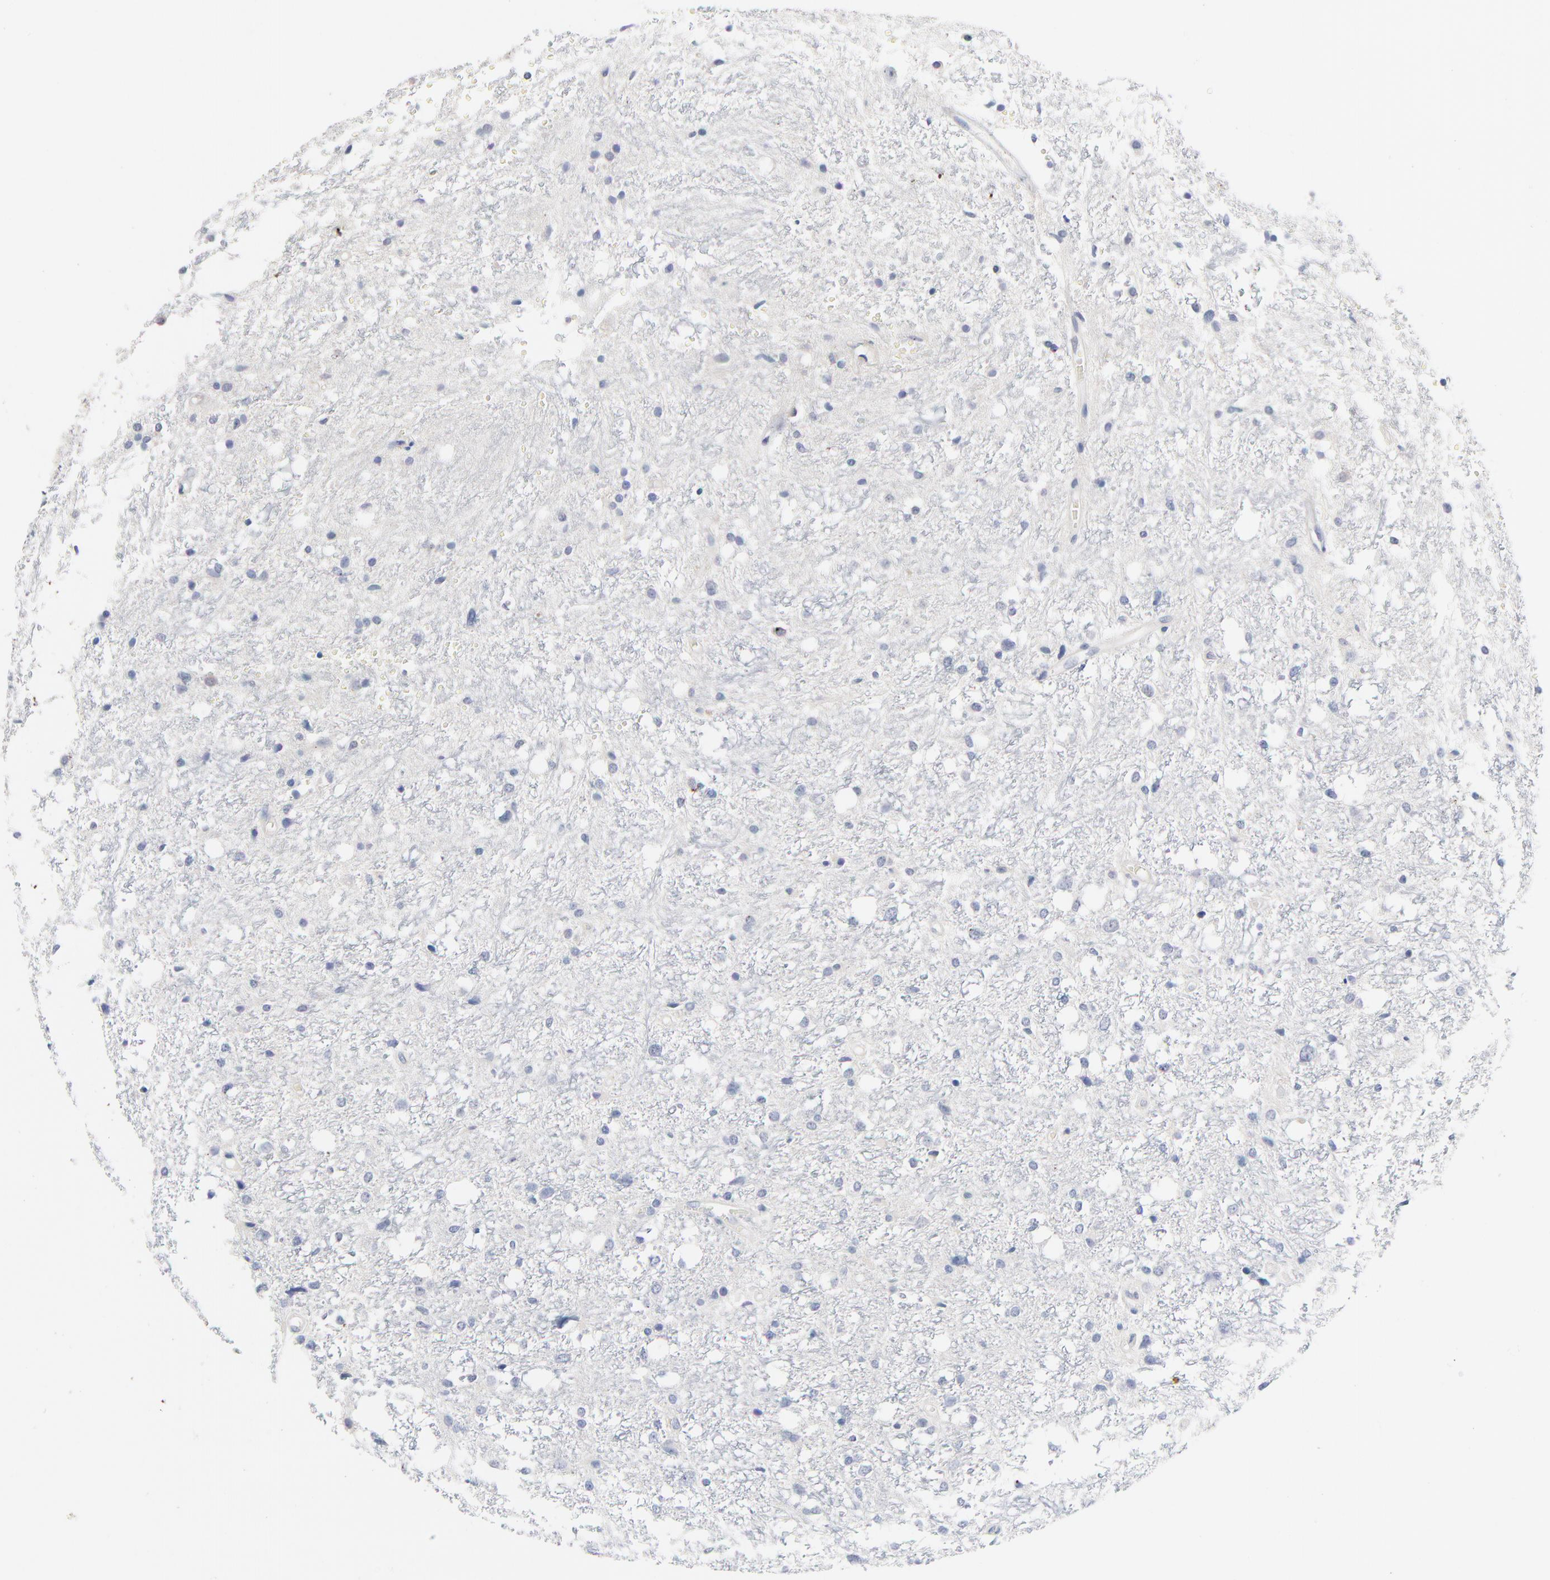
{"staining": {"intensity": "negative", "quantity": "none", "location": "none"}, "tissue": "glioma", "cell_type": "Tumor cells", "image_type": "cancer", "snomed": [{"axis": "morphology", "description": "Glioma, malignant, High grade"}, {"axis": "topography", "description": "Brain"}], "caption": "The photomicrograph shows no significant positivity in tumor cells of glioma.", "gene": "AADAC", "patient": {"sex": "female", "age": 59}}